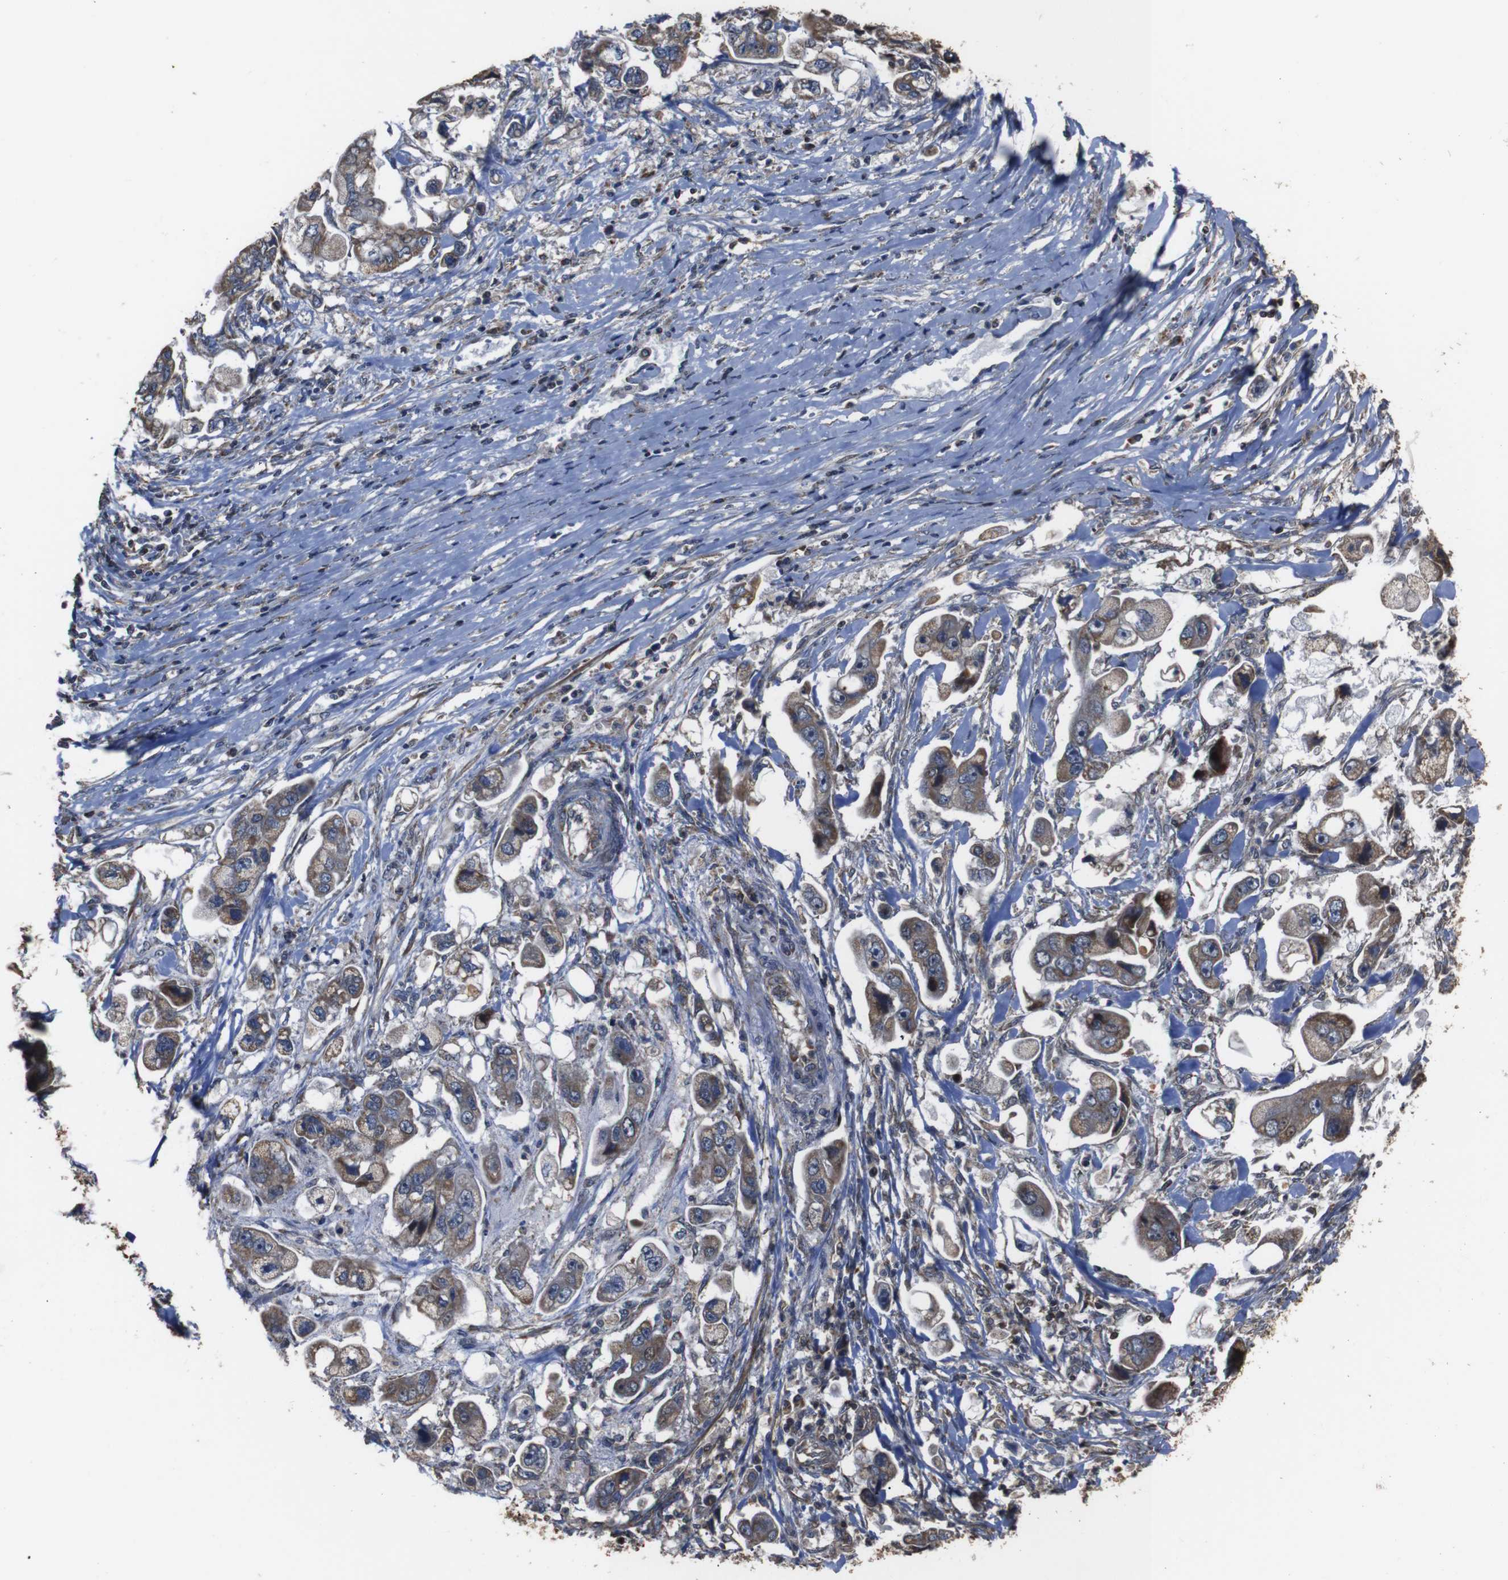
{"staining": {"intensity": "weak", "quantity": ">75%", "location": "cytoplasmic/membranous"}, "tissue": "stomach cancer", "cell_type": "Tumor cells", "image_type": "cancer", "snomed": [{"axis": "morphology", "description": "Adenocarcinoma, NOS"}, {"axis": "topography", "description": "Stomach"}], "caption": "Protein expression analysis of adenocarcinoma (stomach) demonstrates weak cytoplasmic/membranous positivity in approximately >75% of tumor cells.", "gene": "SNN", "patient": {"sex": "male", "age": 62}}